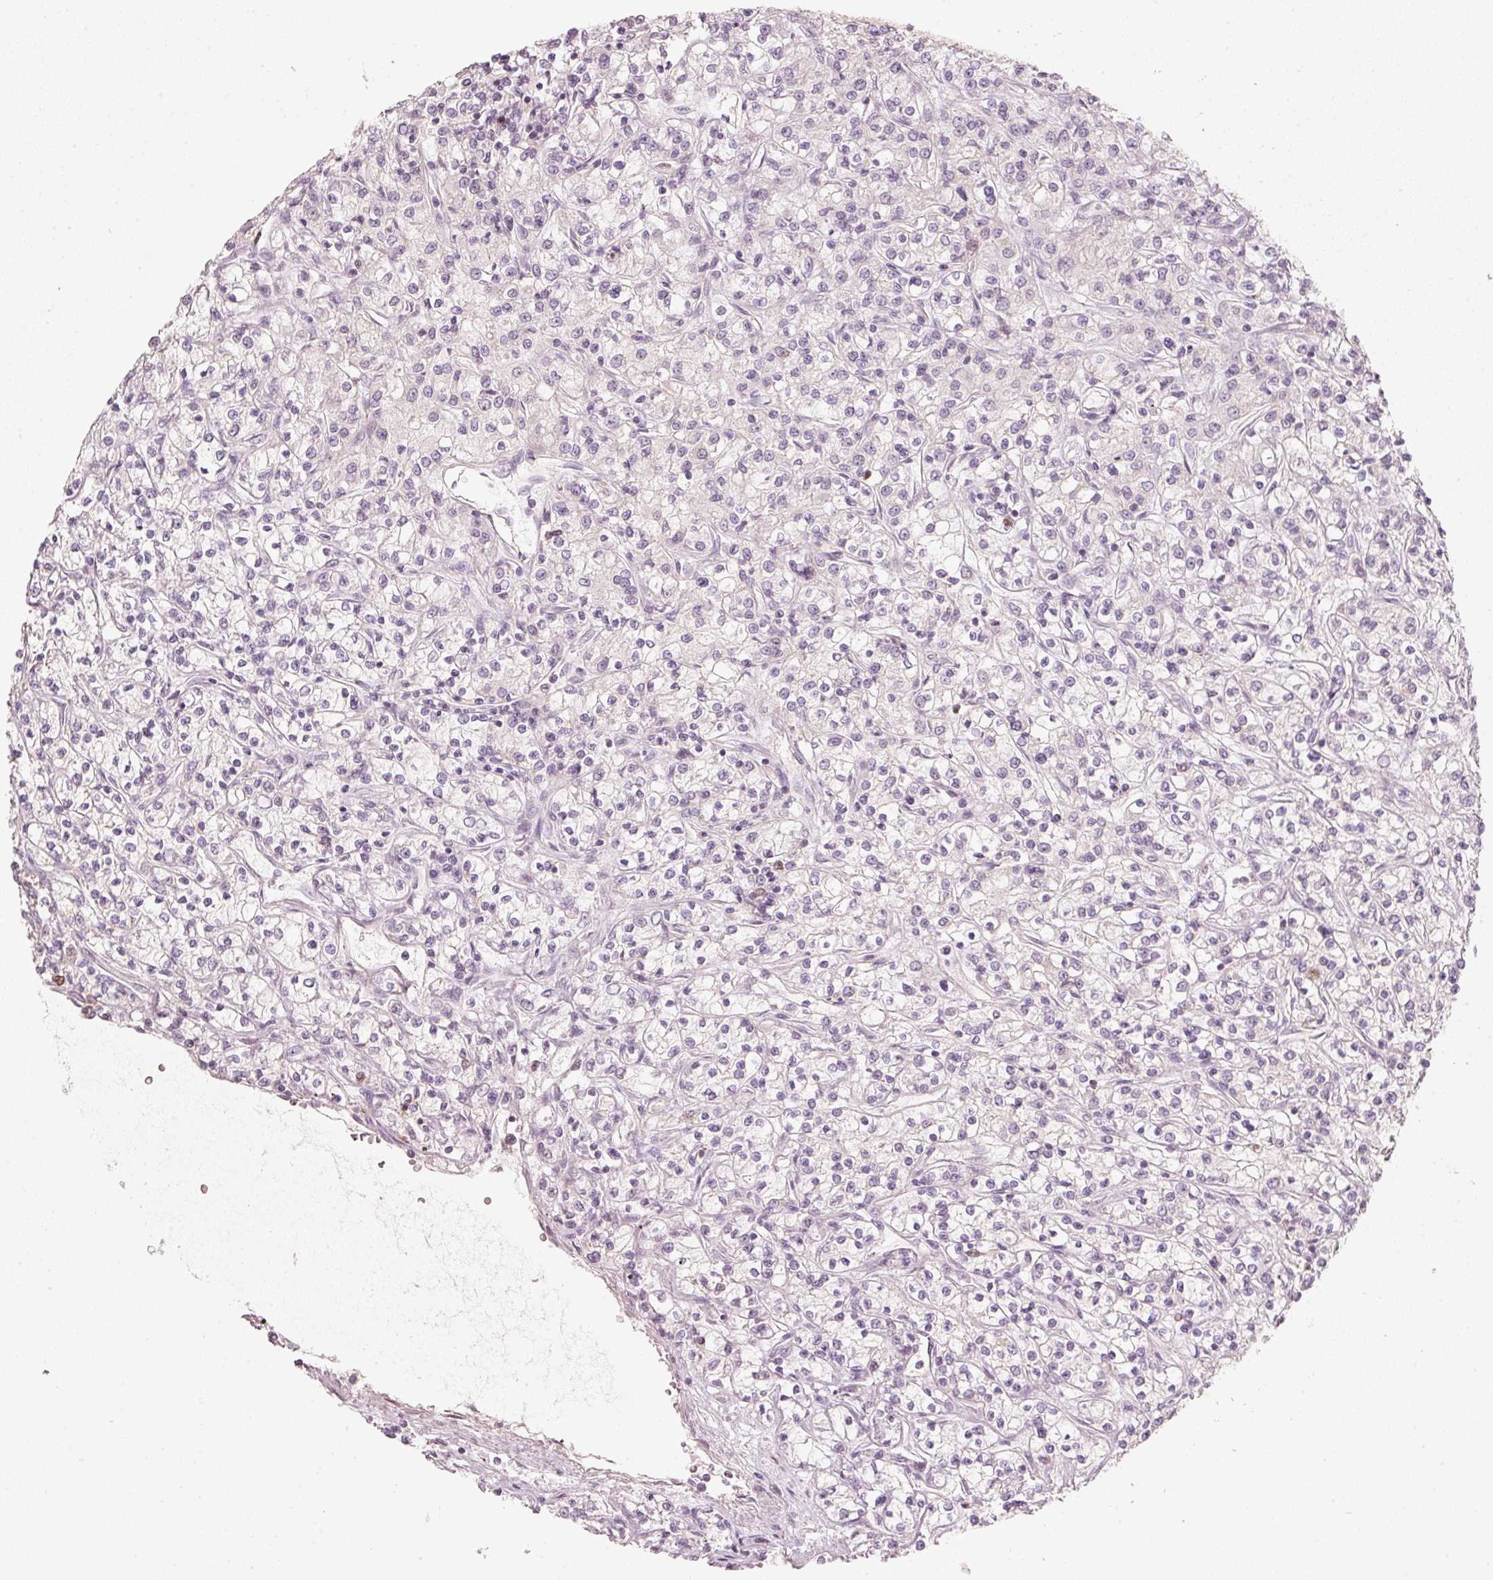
{"staining": {"intensity": "negative", "quantity": "none", "location": "none"}, "tissue": "renal cancer", "cell_type": "Tumor cells", "image_type": "cancer", "snomed": [{"axis": "morphology", "description": "Adenocarcinoma, NOS"}, {"axis": "topography", "description": "Kidney"}], "caption": "Adenocarcinoma (renal) stained for a protein using IHC demonstrates no staining tumor cells.", "gene": "TREX2", "patient": {"sex": "female", "age": 59}}